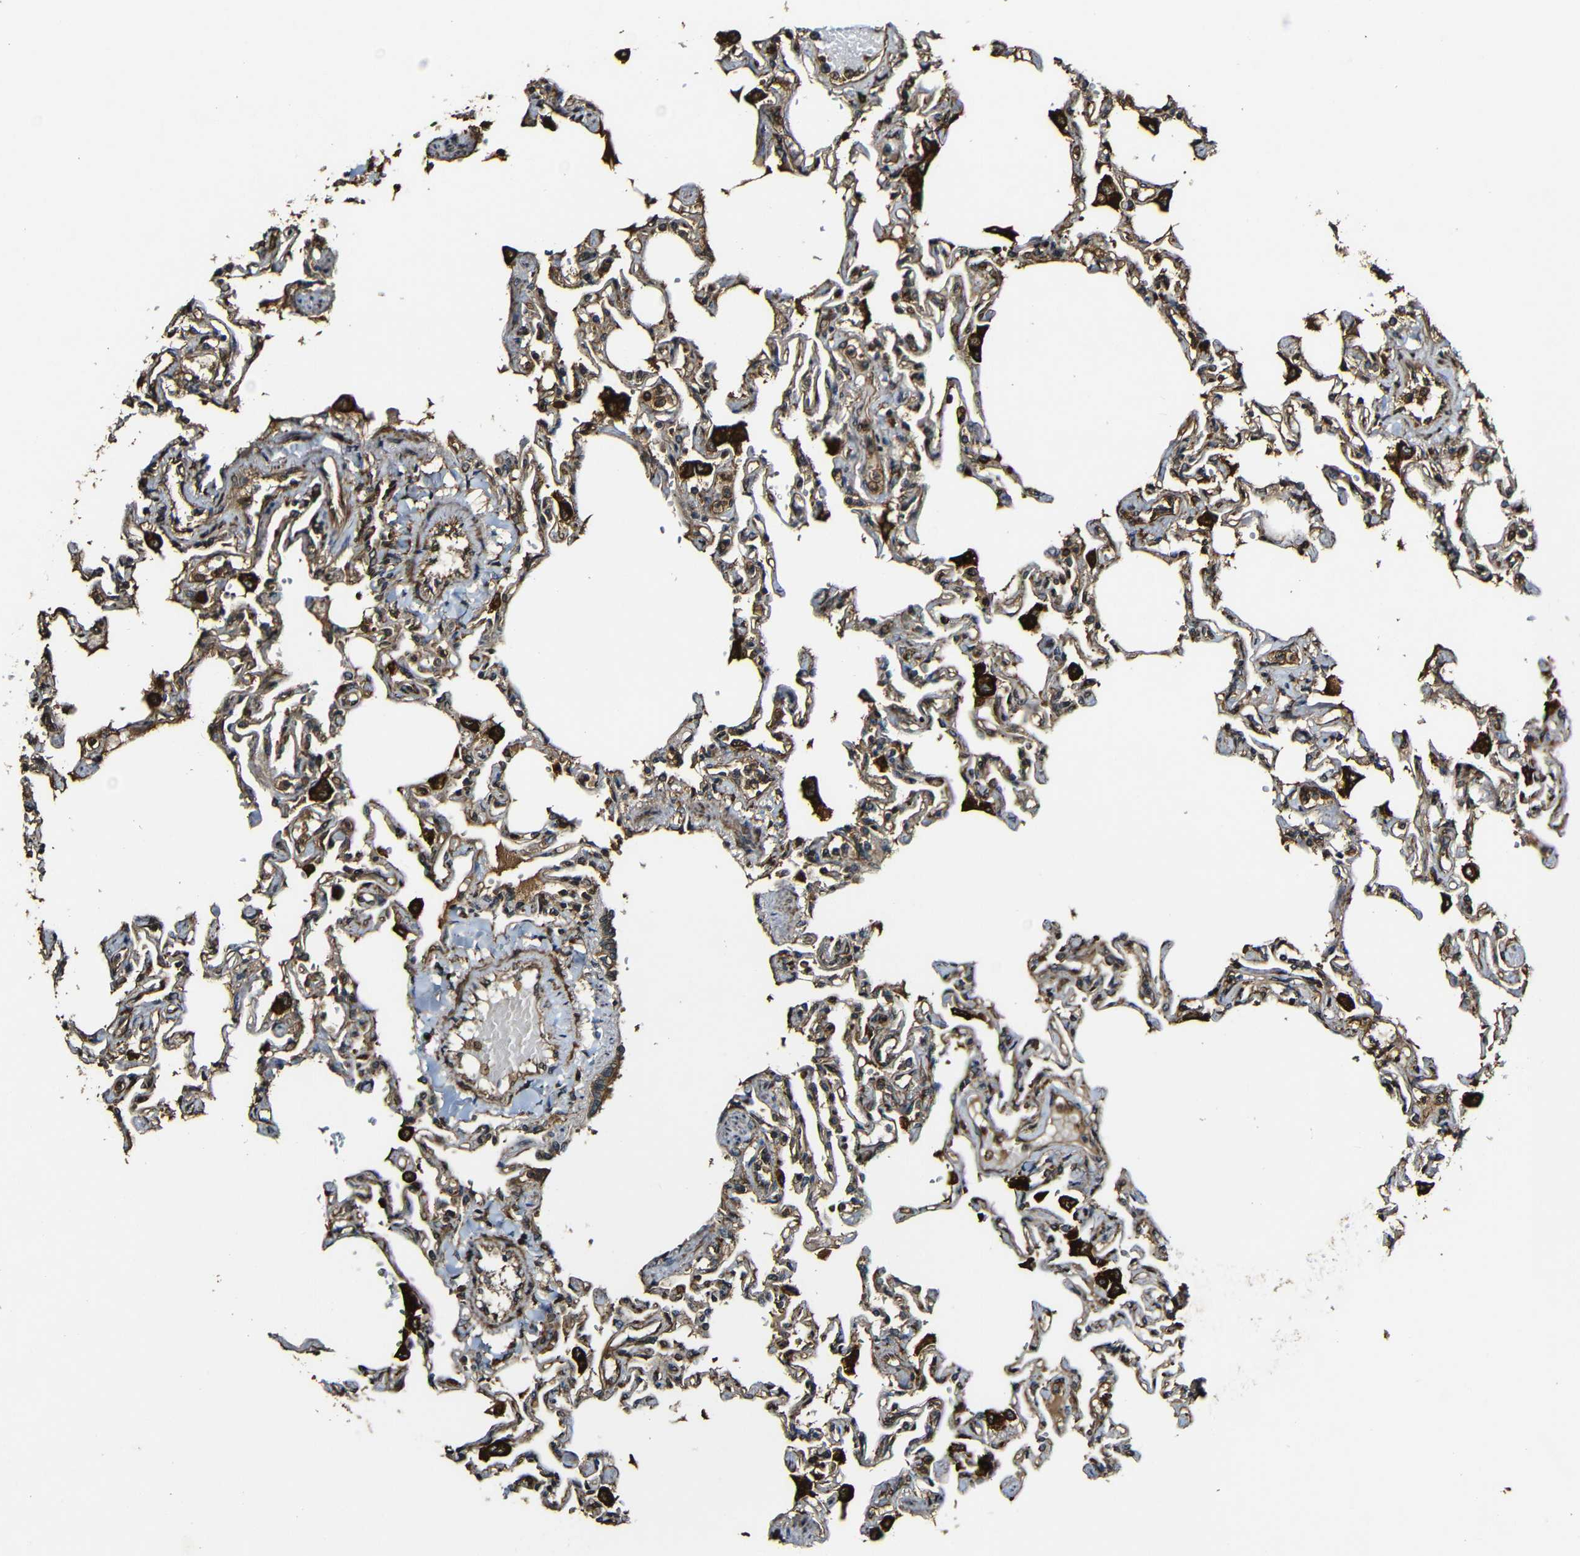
{"staining": {"intensity": "strong", "quantity": ">75%", "location": "cytoplasmic/membranous"}, "tissue": "lung", "cell_type": "Alveolar cells", "image_type": "normal", "snomed": [{"axis": "morphology", "description": "Normal tissue, NOS"}, {"axis": "topography", "description": "Lung"}], "caption": "The histopathology image displays staining of benign lung, revealing strong cytoplasmic/membranous protein expression (brown color) within alveolar cells.", "gene": "CASP8", "patient": {"sex": "male", "age": 21}}